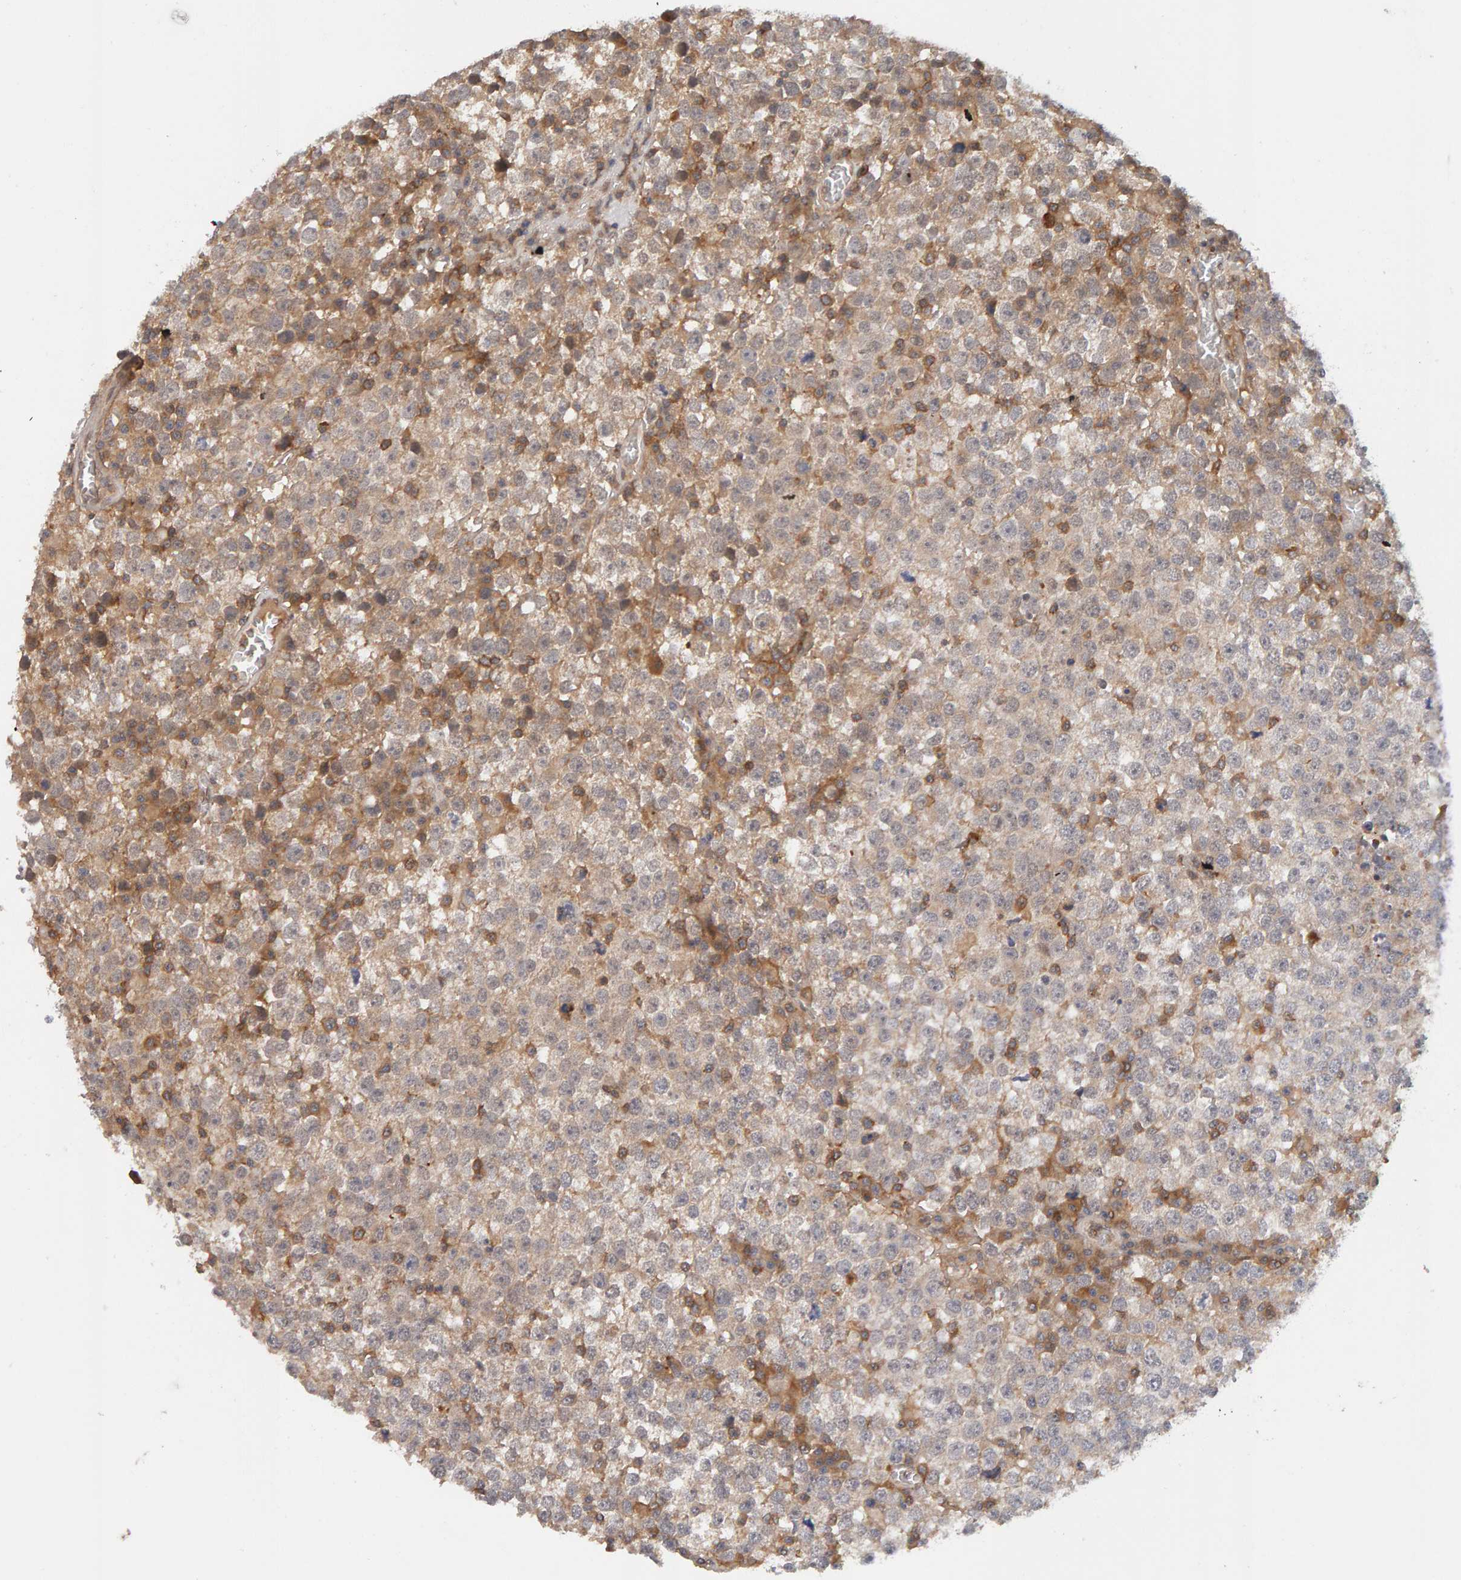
{"staining": {"intensity": "weak", "quantity": "25%-75%", "location": "cytoplasmic/membranous"}, "tissue": "testis cancer", "cell_type": "Tumor cells", "image_type": "cancer", "snomed": [{"axis": "morphology", "description": "Seminoma, NOS"}, {"axis": "topography", "description": "Testis"}], "caption": "Testis cancer (seminoma) stained with a brown dye displays weak cytoplasmic/membranous positive positivity in about 25%-75% of tumor cells.", "gene": "NUDCD1", "patient": {"sex": "male", "age": 65}}